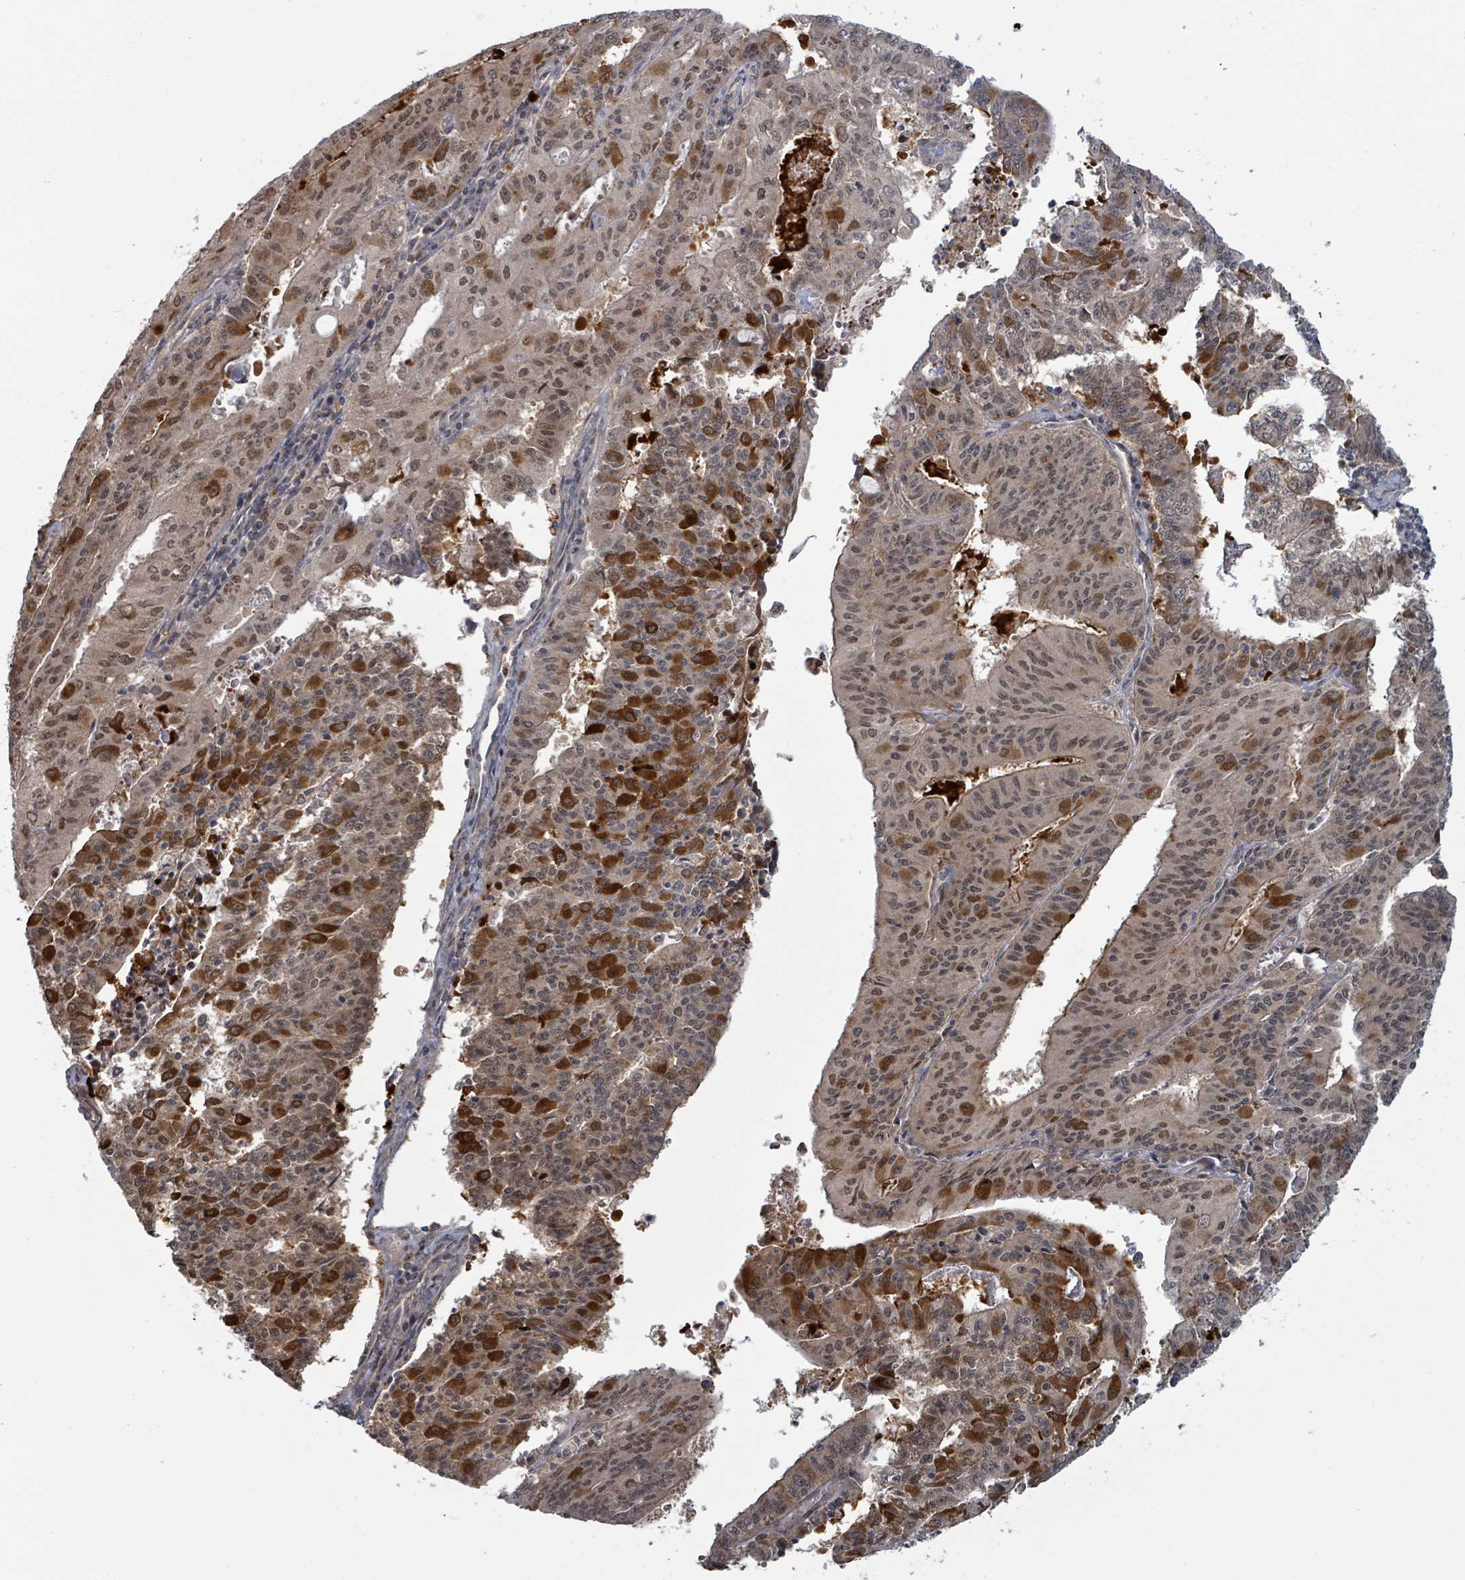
{"staining": {"intensity": "strong", "quantity": "25%-75%", "location": "cytoplasmic/membranous,nuclear"}, "tissue": "endometrial cancer", "cell_type": "Tumor cells", "image_type": "cancer", "snomed": [{"axis": "morphology", "description": "Adenocarcinoma, NOS"}, {"axis": "topography", "description": "Endometrium"}], "caption": "This histopathology image displays immunohistochemistry (IHC) staining of endometrial cancer, with high strong cytoplasmic/membranous and nuclear expression in about 25%-75% of tumor cells.", "gene": "GTF3C1", "patient": {"sex": "female", "age": 59}}